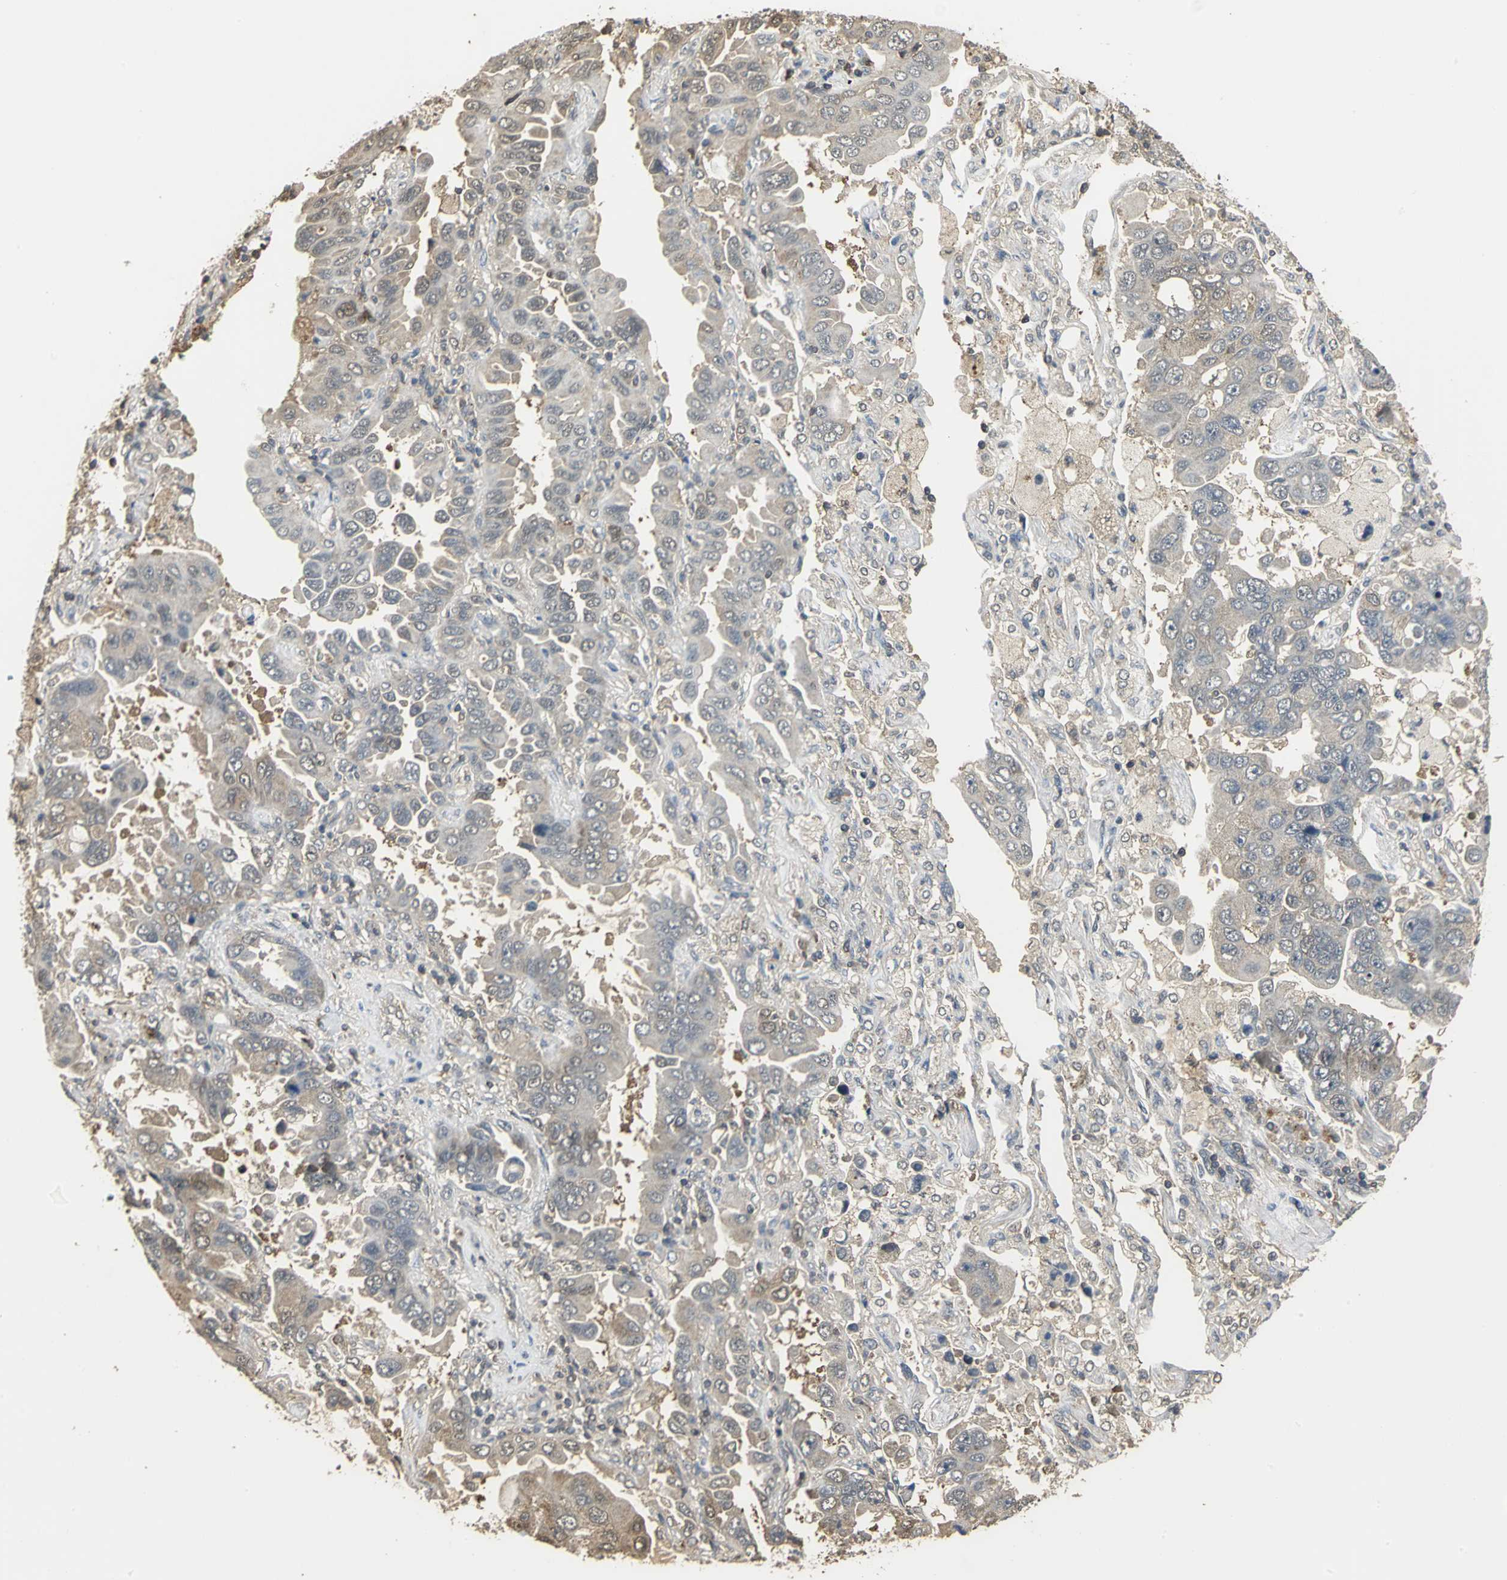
{"staining": {"intensity": "weak", "quantity": ">75%", "location": "cytoplasmic/membranous"}, "tissue": "lung cancer", "cell_type": "Tumor cells", "image_type": "cancer", "snomed": [{"axis": "morphology", "description": "Adenocarcinoma, NOS"}, {"axis": "topography", "description": "Lung"}], "caption": "This photomicrograph exhibits immunohistochemistry staining of lung cancer (adenocarcinoma), with low weak cytoplasmic/membranous positivity in approximately >75% of tumor cells.", "gene": "PARK7", "patient": {"sex": "male", "age": 64}}